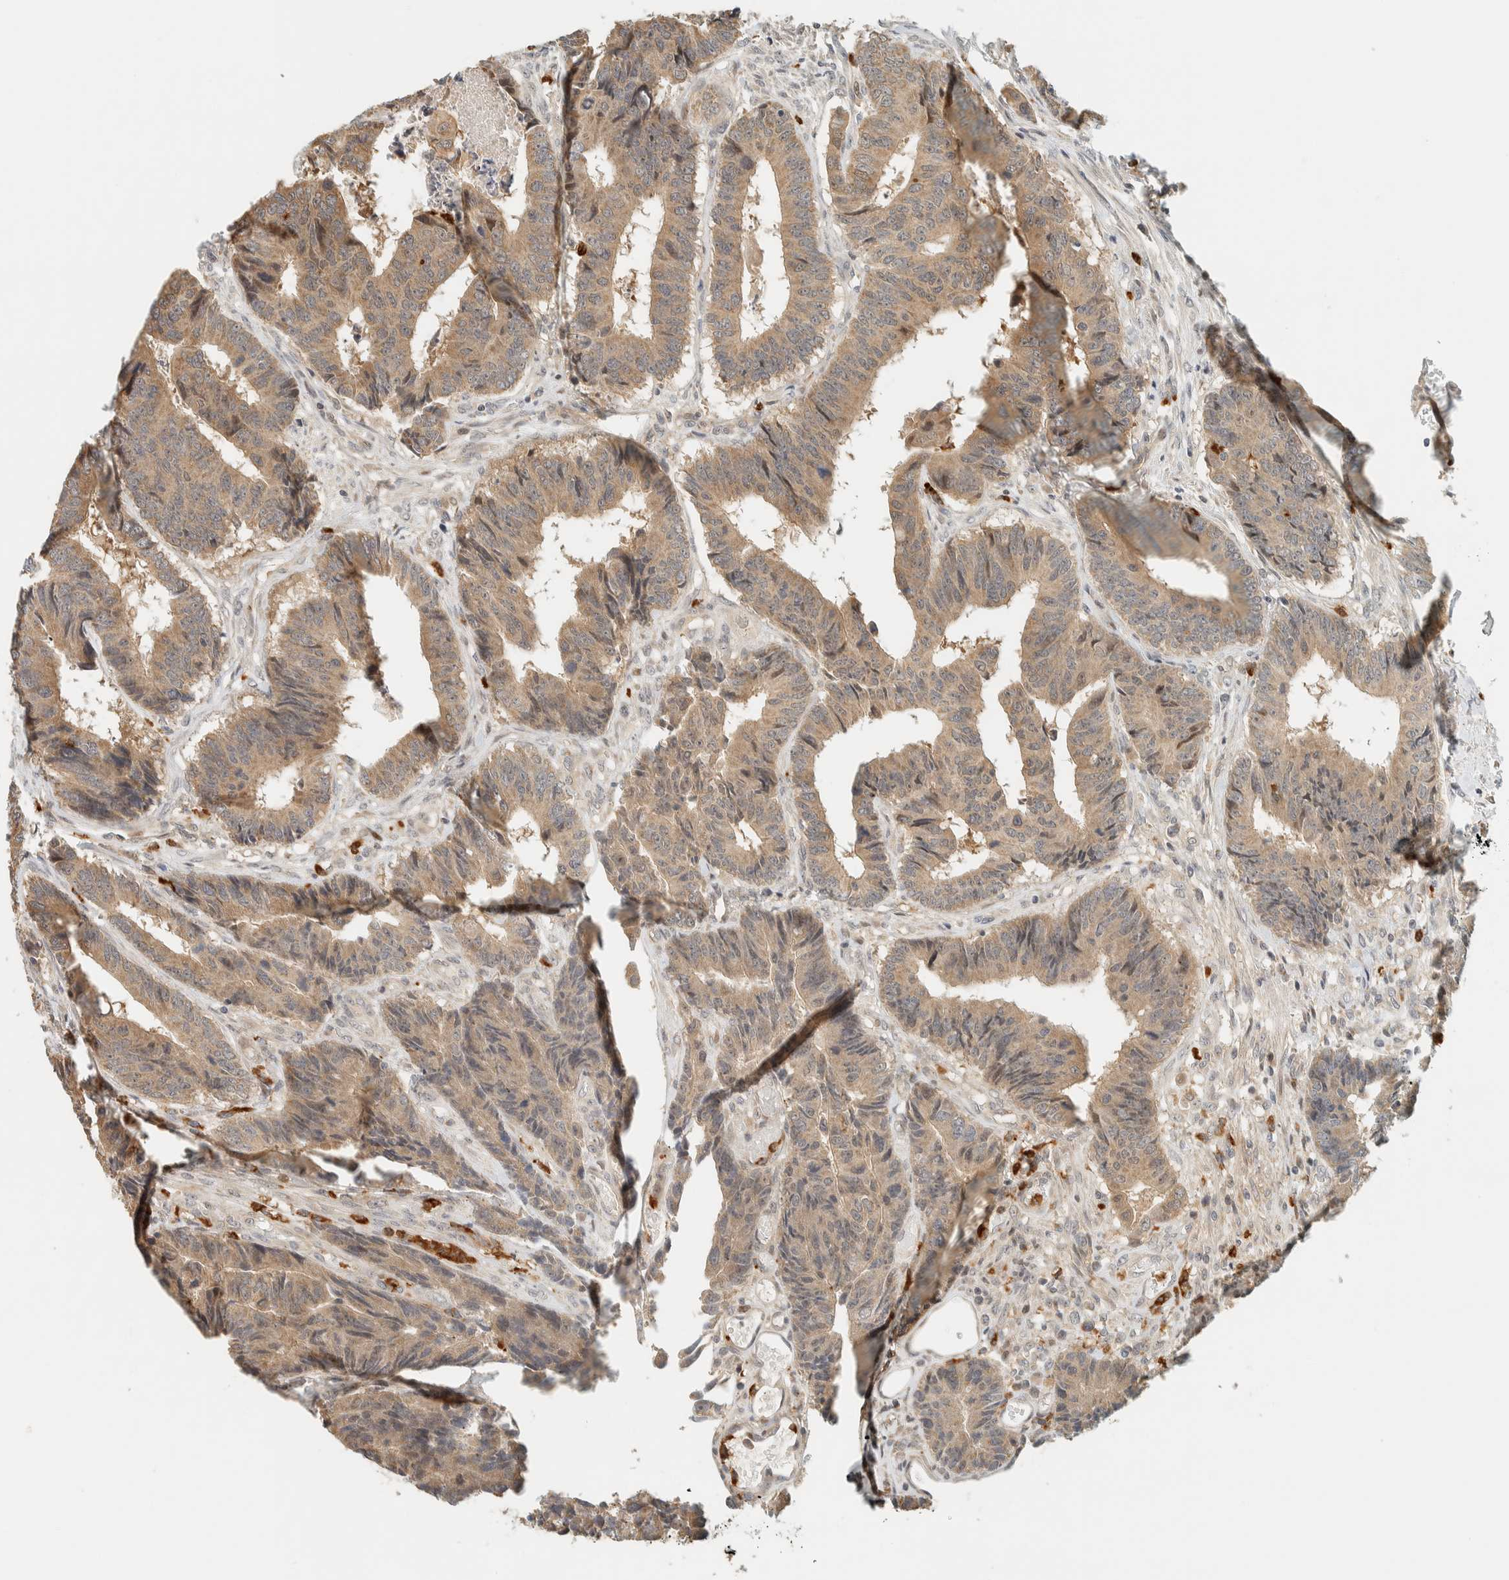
{"staining": {"intensity": "weak", "quantity": ">75%", "location": "cytoplasmic/membranous"}, "tissue": "colorectal cancer", "cell_type": "Tumor cells", "image_type": "cancer", "snomed": [{"axis": "morphology", "description": "Adenocarcinoma, NOS"}, {"axis": "topography", "description": "Rectum"}], "caption": "Colorectal adenocarcinoma was stained to show a protein in brown. There is low levels of weak cytoplasmic/membranous staining in about >75% of tumor cells.", "gene": "CCDC171", "patient": {"sex": "male", "age": 84}}